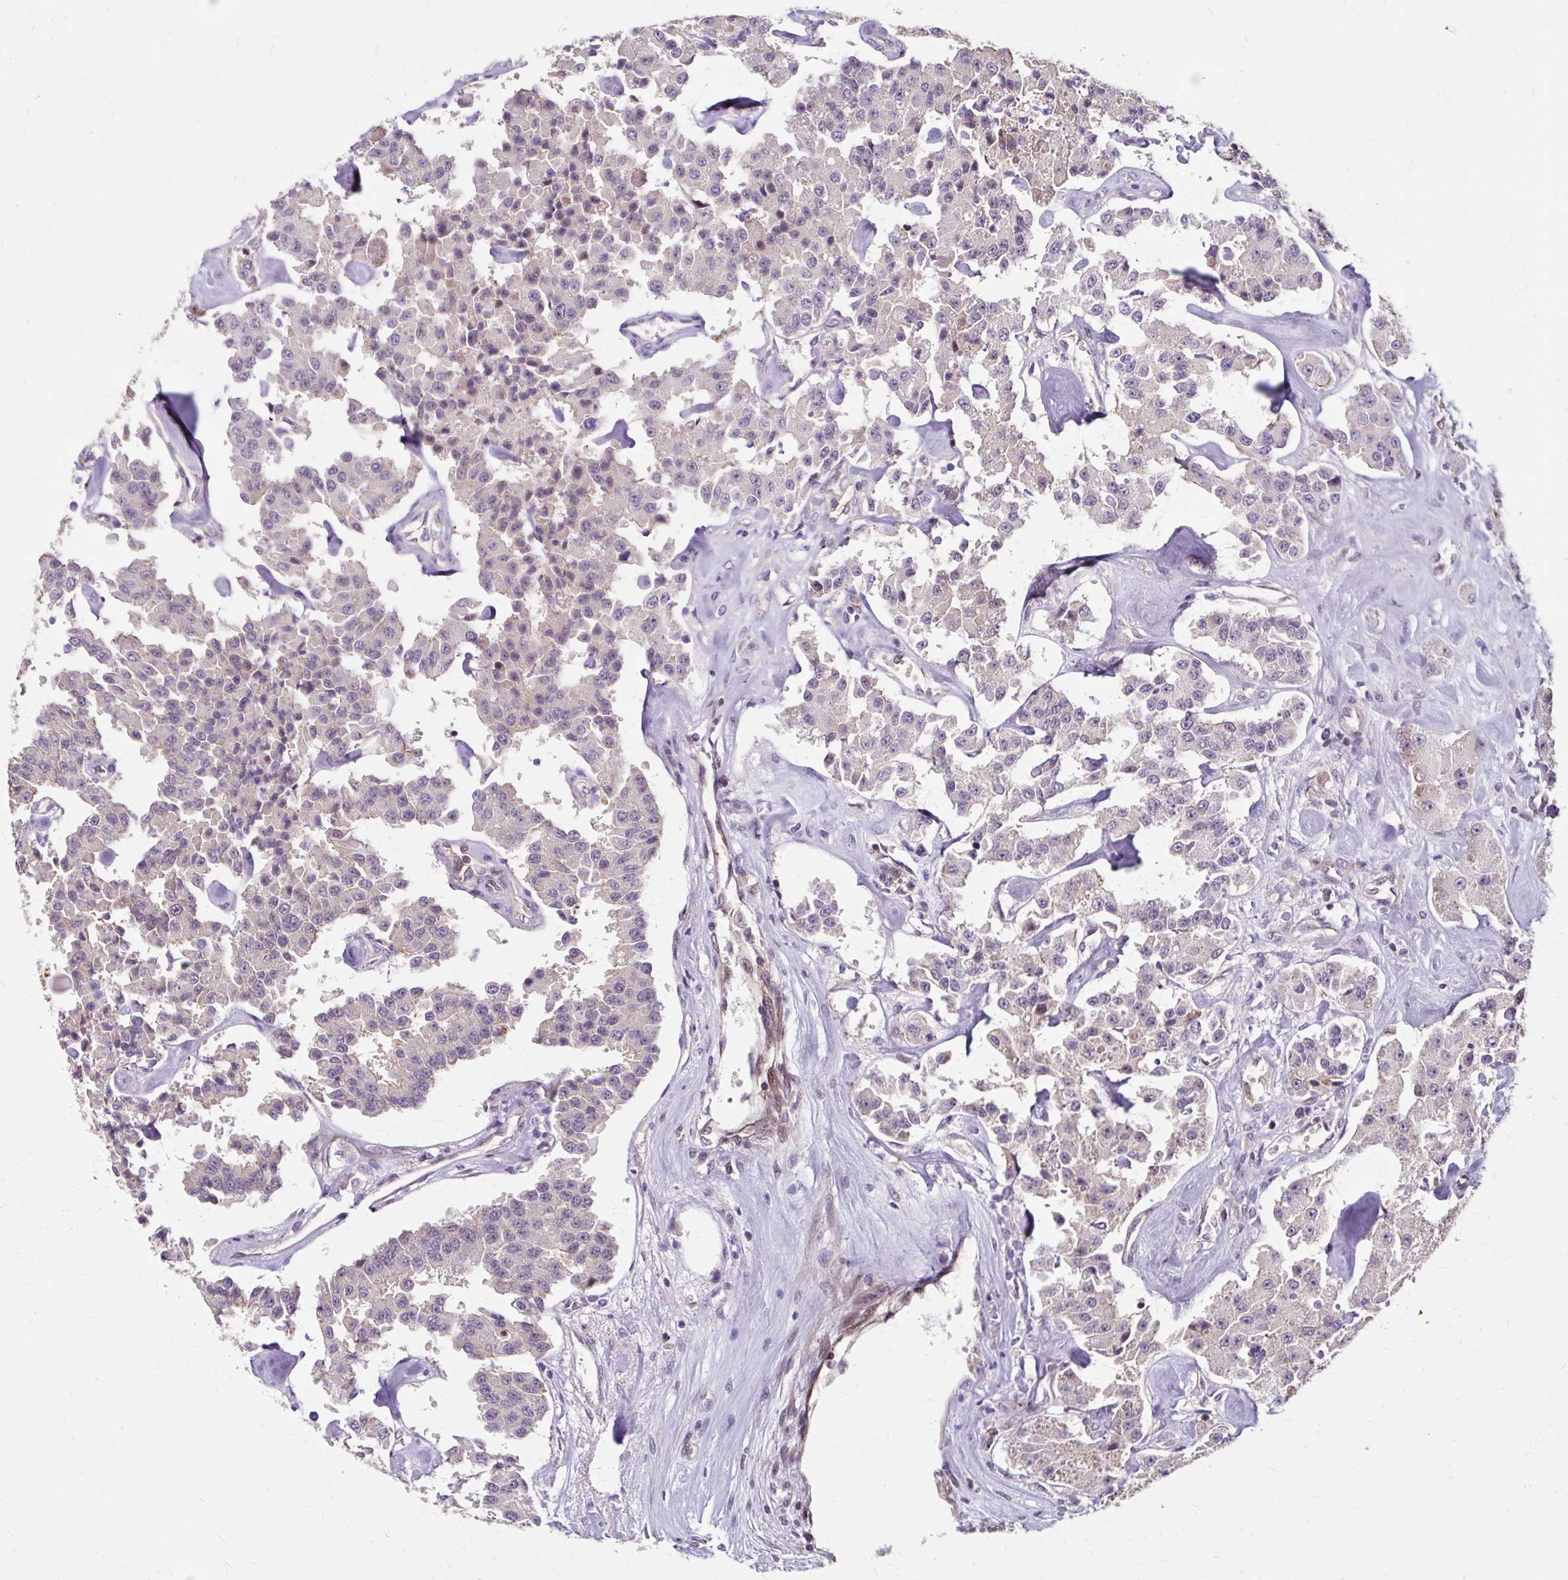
{"staining": {"intensity": "negative", "quantity": "none", "location": "none"}, "tissue": "carcinoid", "cell_type": "Tumor cells", "image_type": "cancer", "snomed": [{"axis": "morphology", "description": "Carcinoid, malignant, NOS"}, {"axis": "topography", "description": "Pancreas"}], "caption": "Immunohistochemical staining of carcinoid displays no significant expression in tumor cells.", "gene": "ZNF555", "patient": {"sex": "male", "age": 41}}